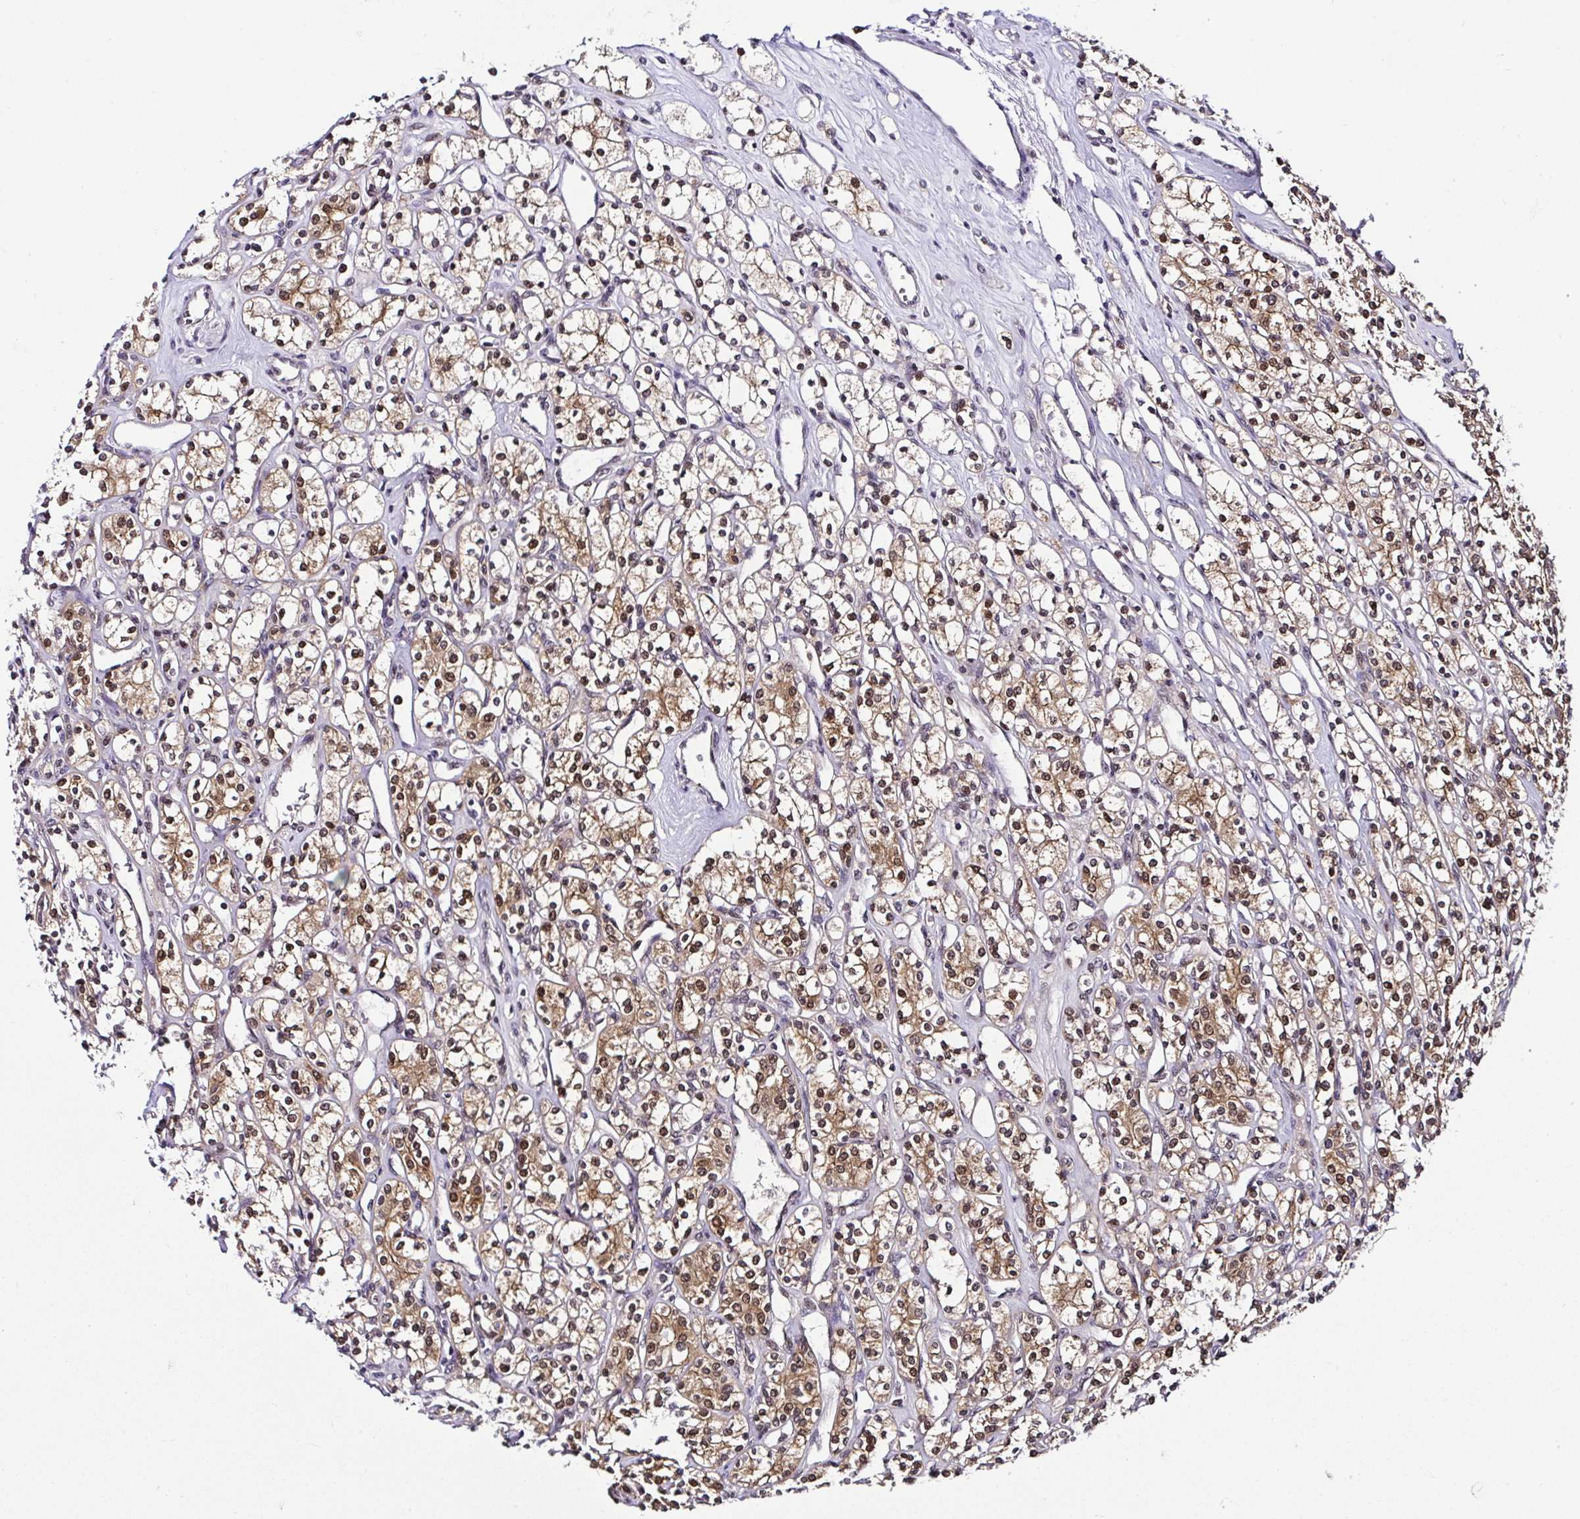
{"staining": {"intensity": "moderate", "quantity": ">75%", "location": "cytoplasmic/membranous,nuclear"}, "tissue": "renal cancer", "cell_type": "Tumor cells", "image_type": "cancer", "snomed": [{"axis": "morphology", "description": "Adenocarcinoma, NOS"}, {"axis": "topography", "description": "Kidney"}], "caption": "Renal cancer stained for a protein demonstrates moderate cytoplasmic/membranous and nuclear positivity in tumor cells.", "gene": "PIN4", "patient": {"sex": "male", "age": 77}}